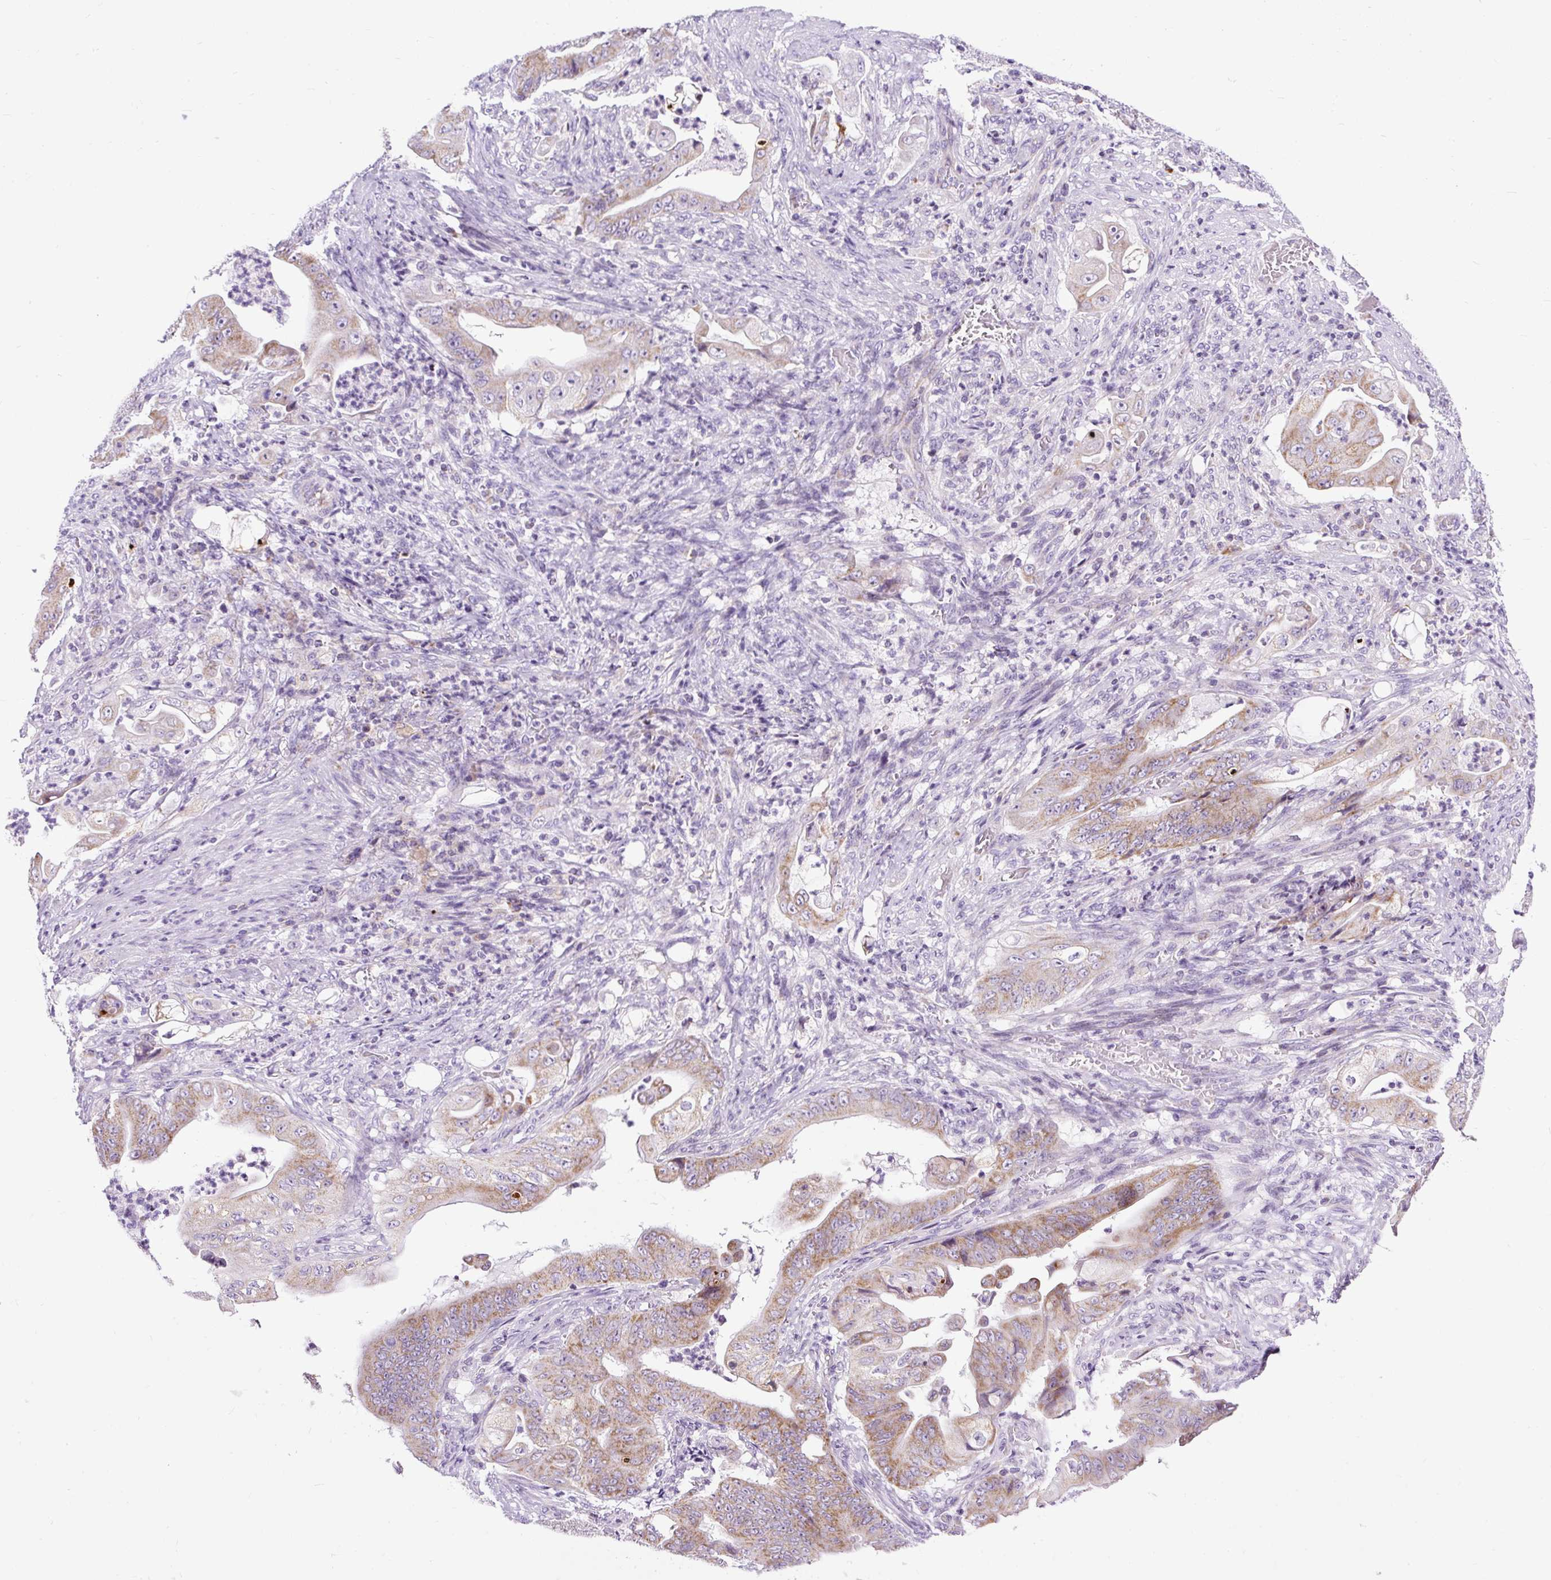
{"staining": {"intensity": "moderate", "quantity": ">75%", "location": "cytoplasmic/membranous"}, "tissue": "stomach cancer", "cell_type": "Tumor cells", "image_type": "cancer", "snomed": [{"axis": "morphology", "description": "Adenocarcinoma, NOS"}, {"axis": "topography", "description": "Stomach"}], "caption": "Protein expression analysis of human stomach adenocarcinoma reveals moderate cytoplasmic/membranous expression in approximately >75% of tumor cells.", "gene": "FMC1", "patient": {"sex": "female", "age": 73}}